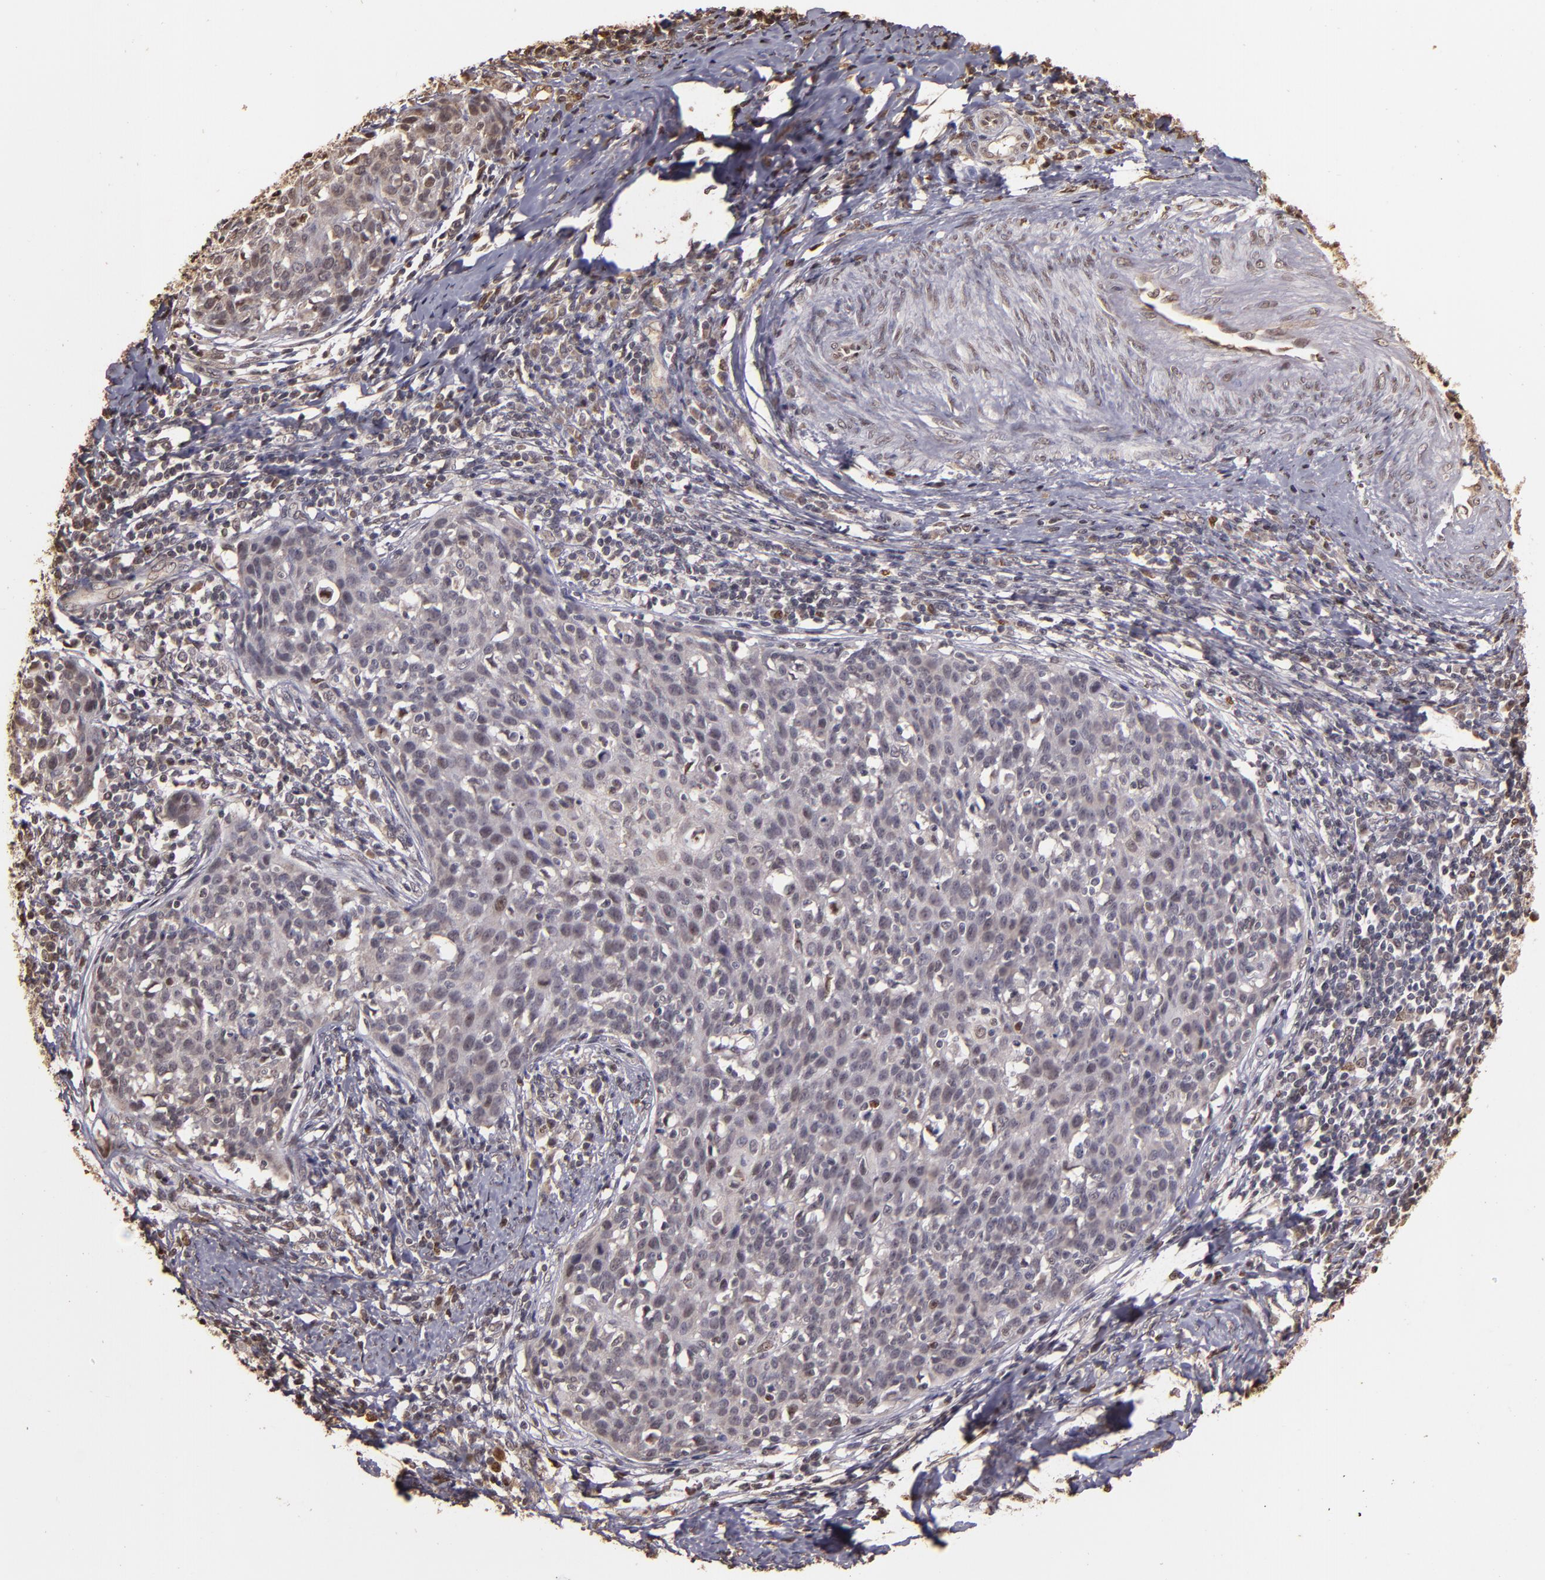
{"staining": {"intensity": "weak", "quantity": "25%-75%", "location": "cytoplasmic/membranous,nuclear"}, "tissue": "cervical cancer", "cell_type": "Tumor cells", "image_type": "cancer", "snomed": [{"axis": "morphology", "description": "Squamous cell carcinoma, NOS"}, {"axis": "topography", "description": "Cervix"}], "caption": "This histopathology image reveals IHC staining of human cervical cancer, with low weak cytoplasmic/membranous and nuclear positivity in approximately 25%-75% of tumor cells.", "gene": "CUL1", "patient": {"sex": "female", "age": 38}}